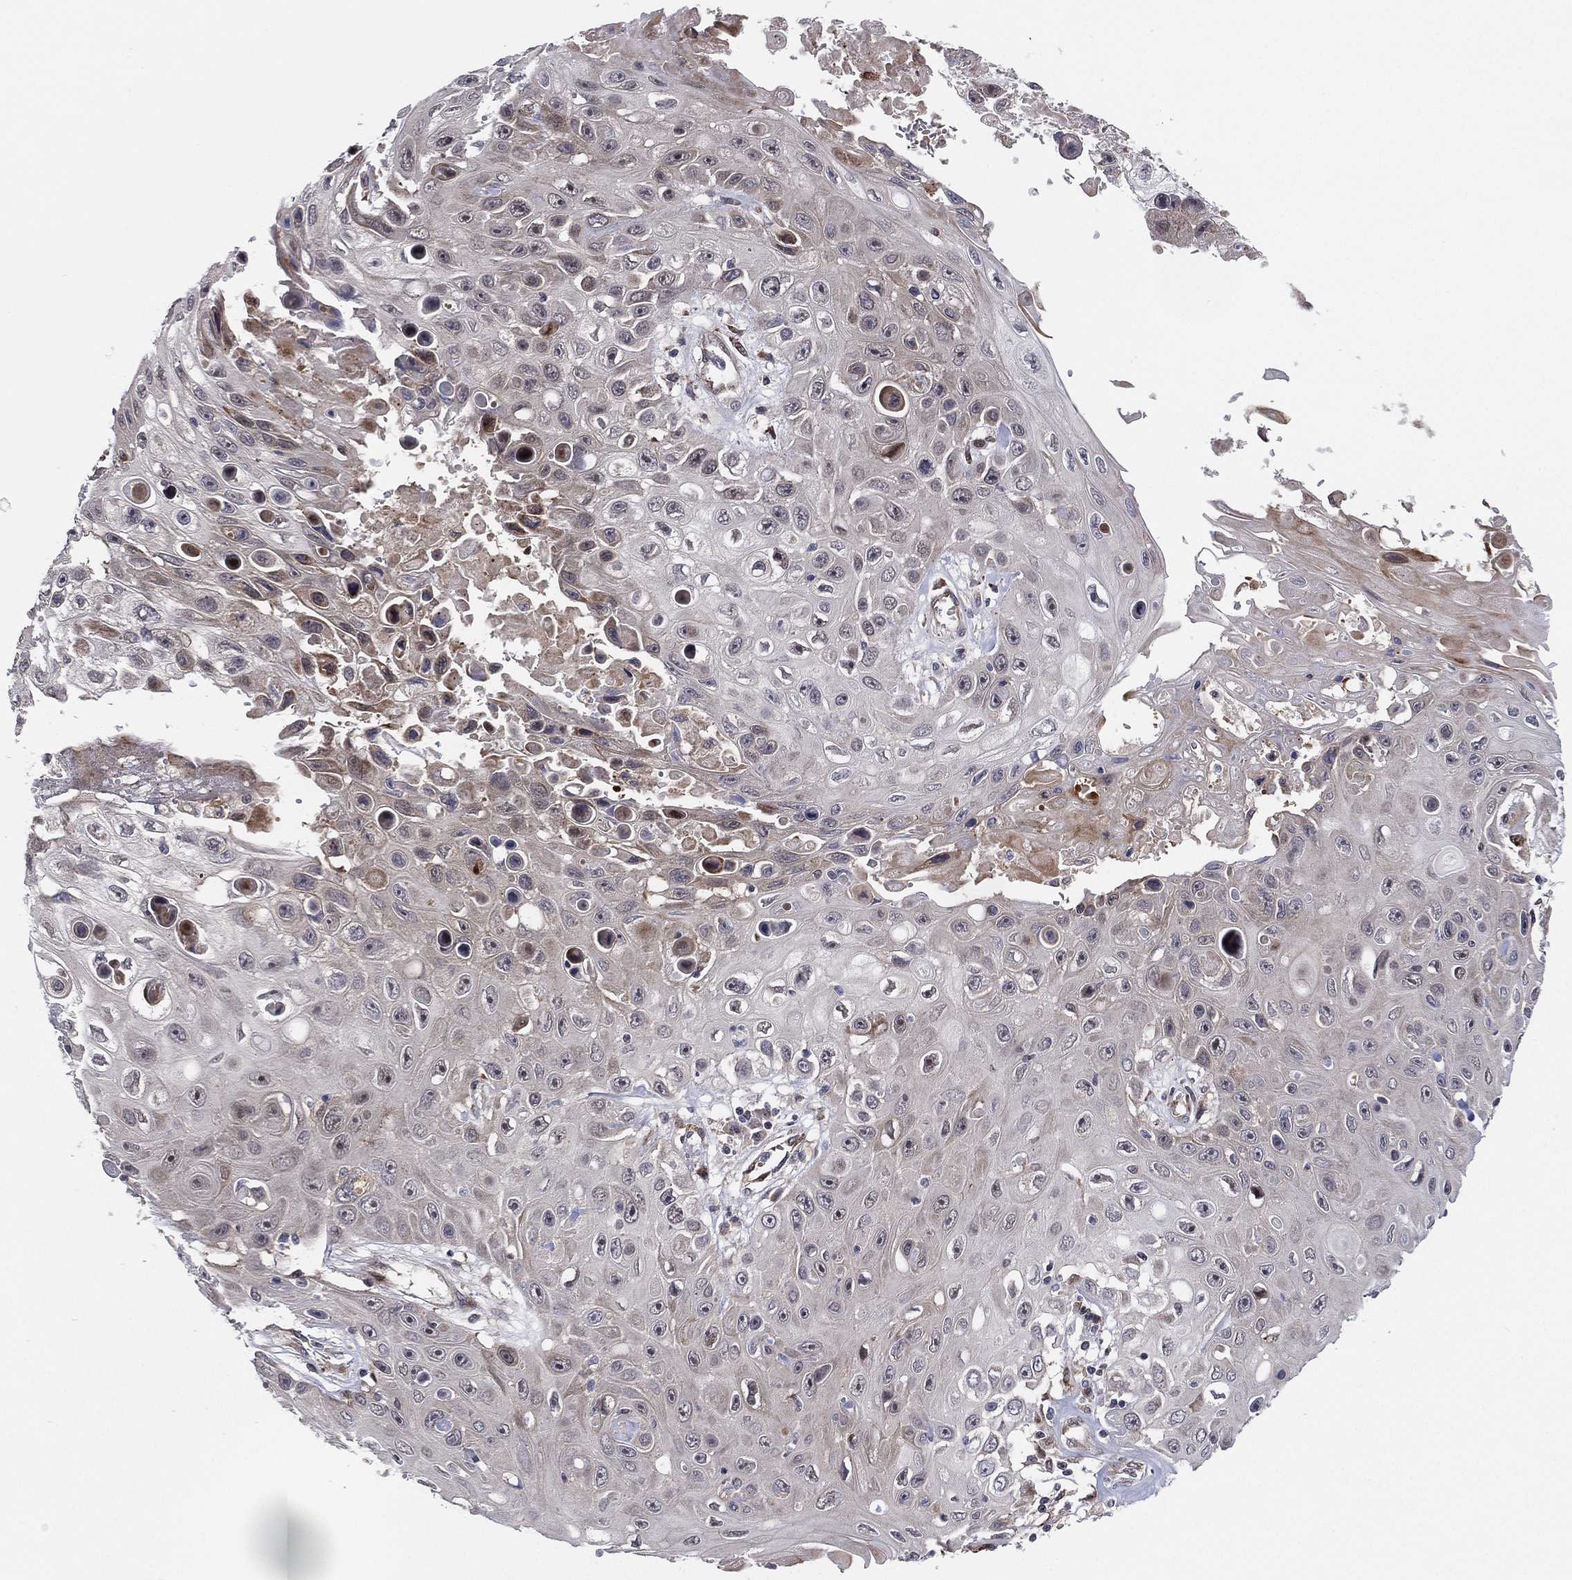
{"staining": {"intensity": "moderate", "quantity": "<25%", "location": "cytoplasmic/membranous"}, "tissue": "skin cancer", "cell_type": "Tumor cells", "image_type": "cancer", "snomed": [{"axis": "morphology", "description": "Squamous cell carcinoma, NOS"}, {"axis": "topography", "description": "Skin"}], "caption": "Protein positivity by immunohistochemistry (IHC) shows moderate cytoplasmic/membranous positivity in approximately <25% of tumor cells in squamous cell carcinoma (skin). (DAB (3,3'-diaminobenzidine) = brown stain, brightfield microscopy at high magnification).", "gene": "UTP14A", "patient": {"sex": "male", "age": 82}}